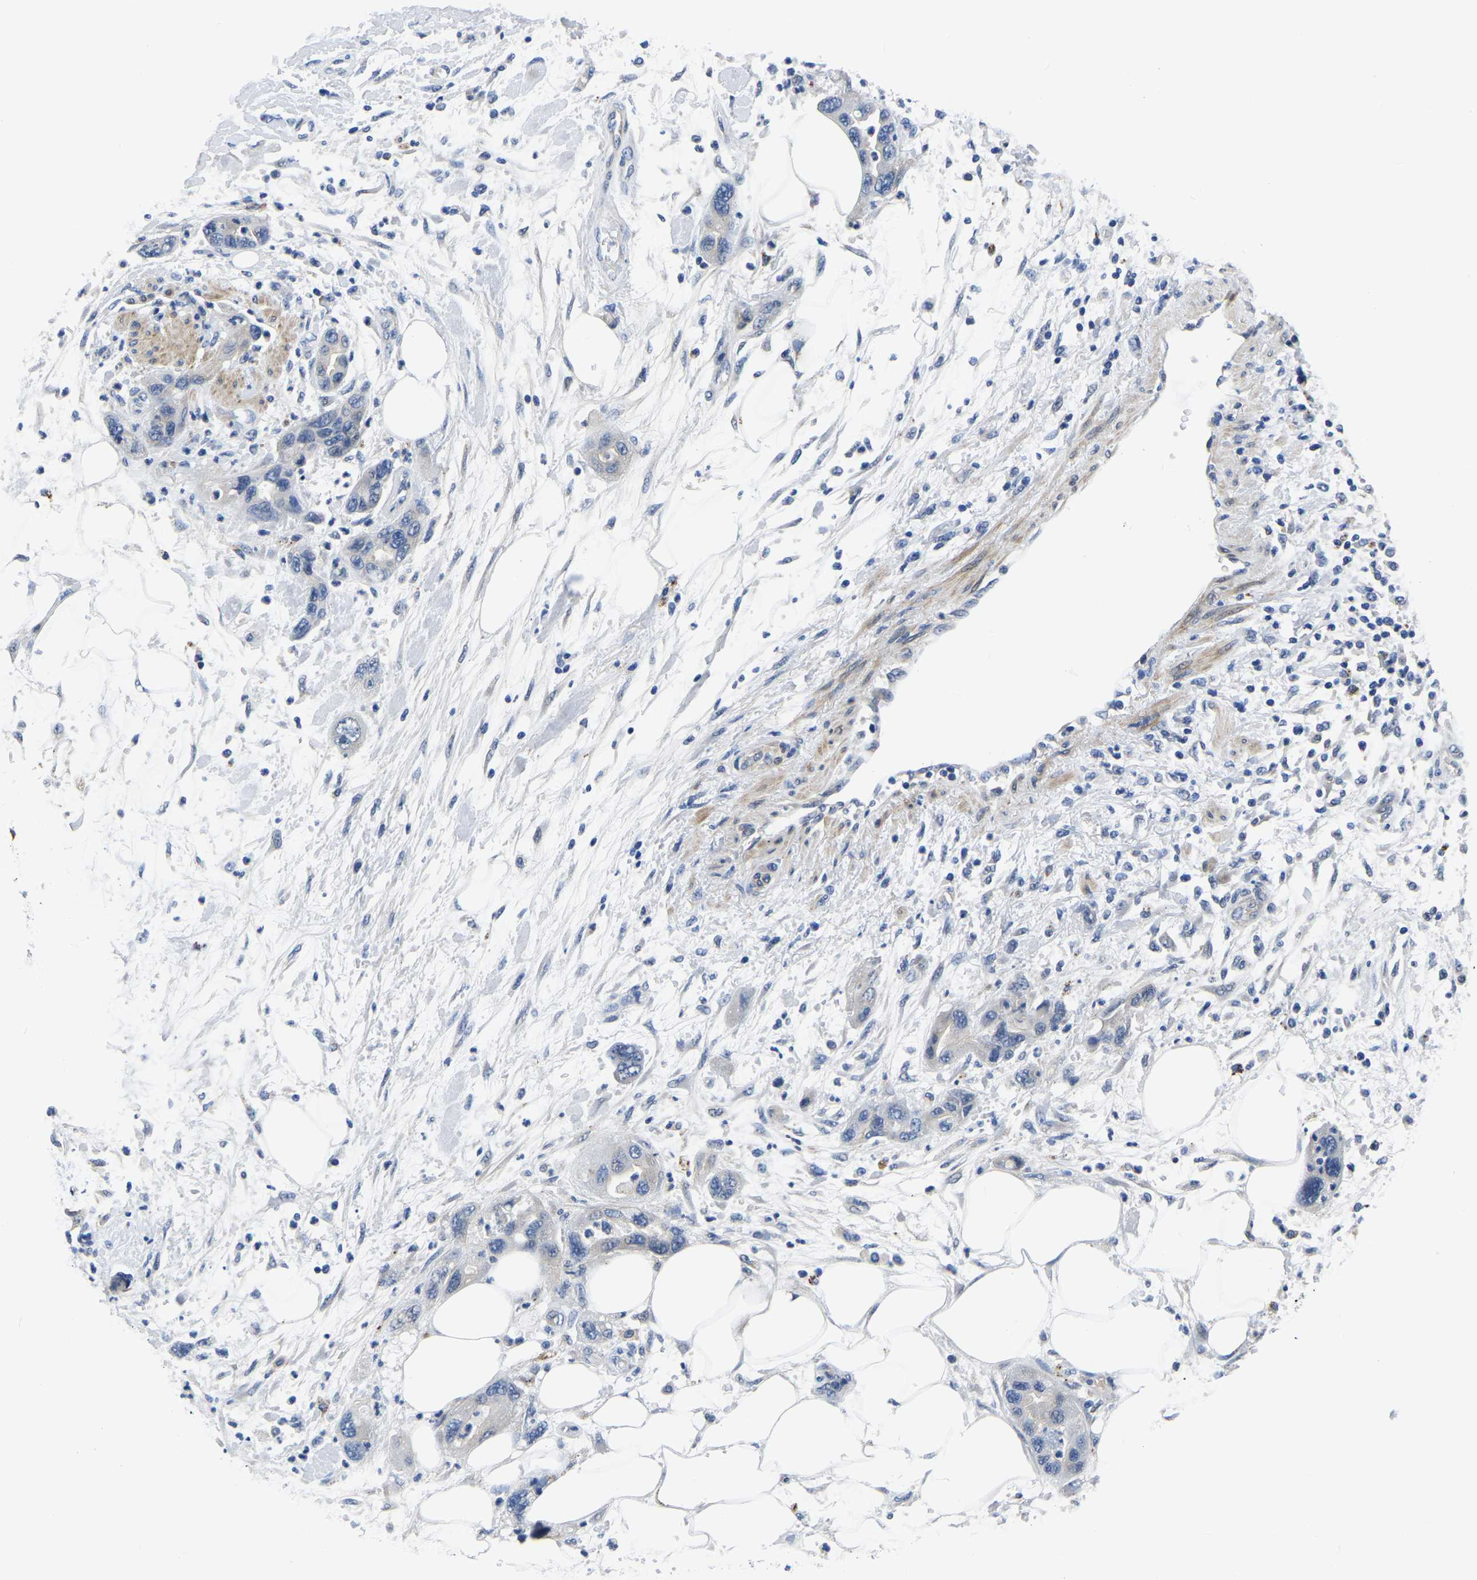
{"staining": {"intensity": "negative", "quantity": "none", "location": "none"}, "tissue": "pancreatic cancer", "cell_type": "Tumor cells", "image_type": "cancer", "snomed": [{"axis": "morphology", "description": "Normal tissue, NOS"}, {"axis": "morphology", "description": "Adenocarcinoma, NOS"}, {"axis": "topography", "description": "Pancreas"}], "caption": "Image shows no significant protein staining in tumor cells of pancreatic cancer.", "gene": "PDLIM7", "patient": {"sex": "female", "age": 71}}